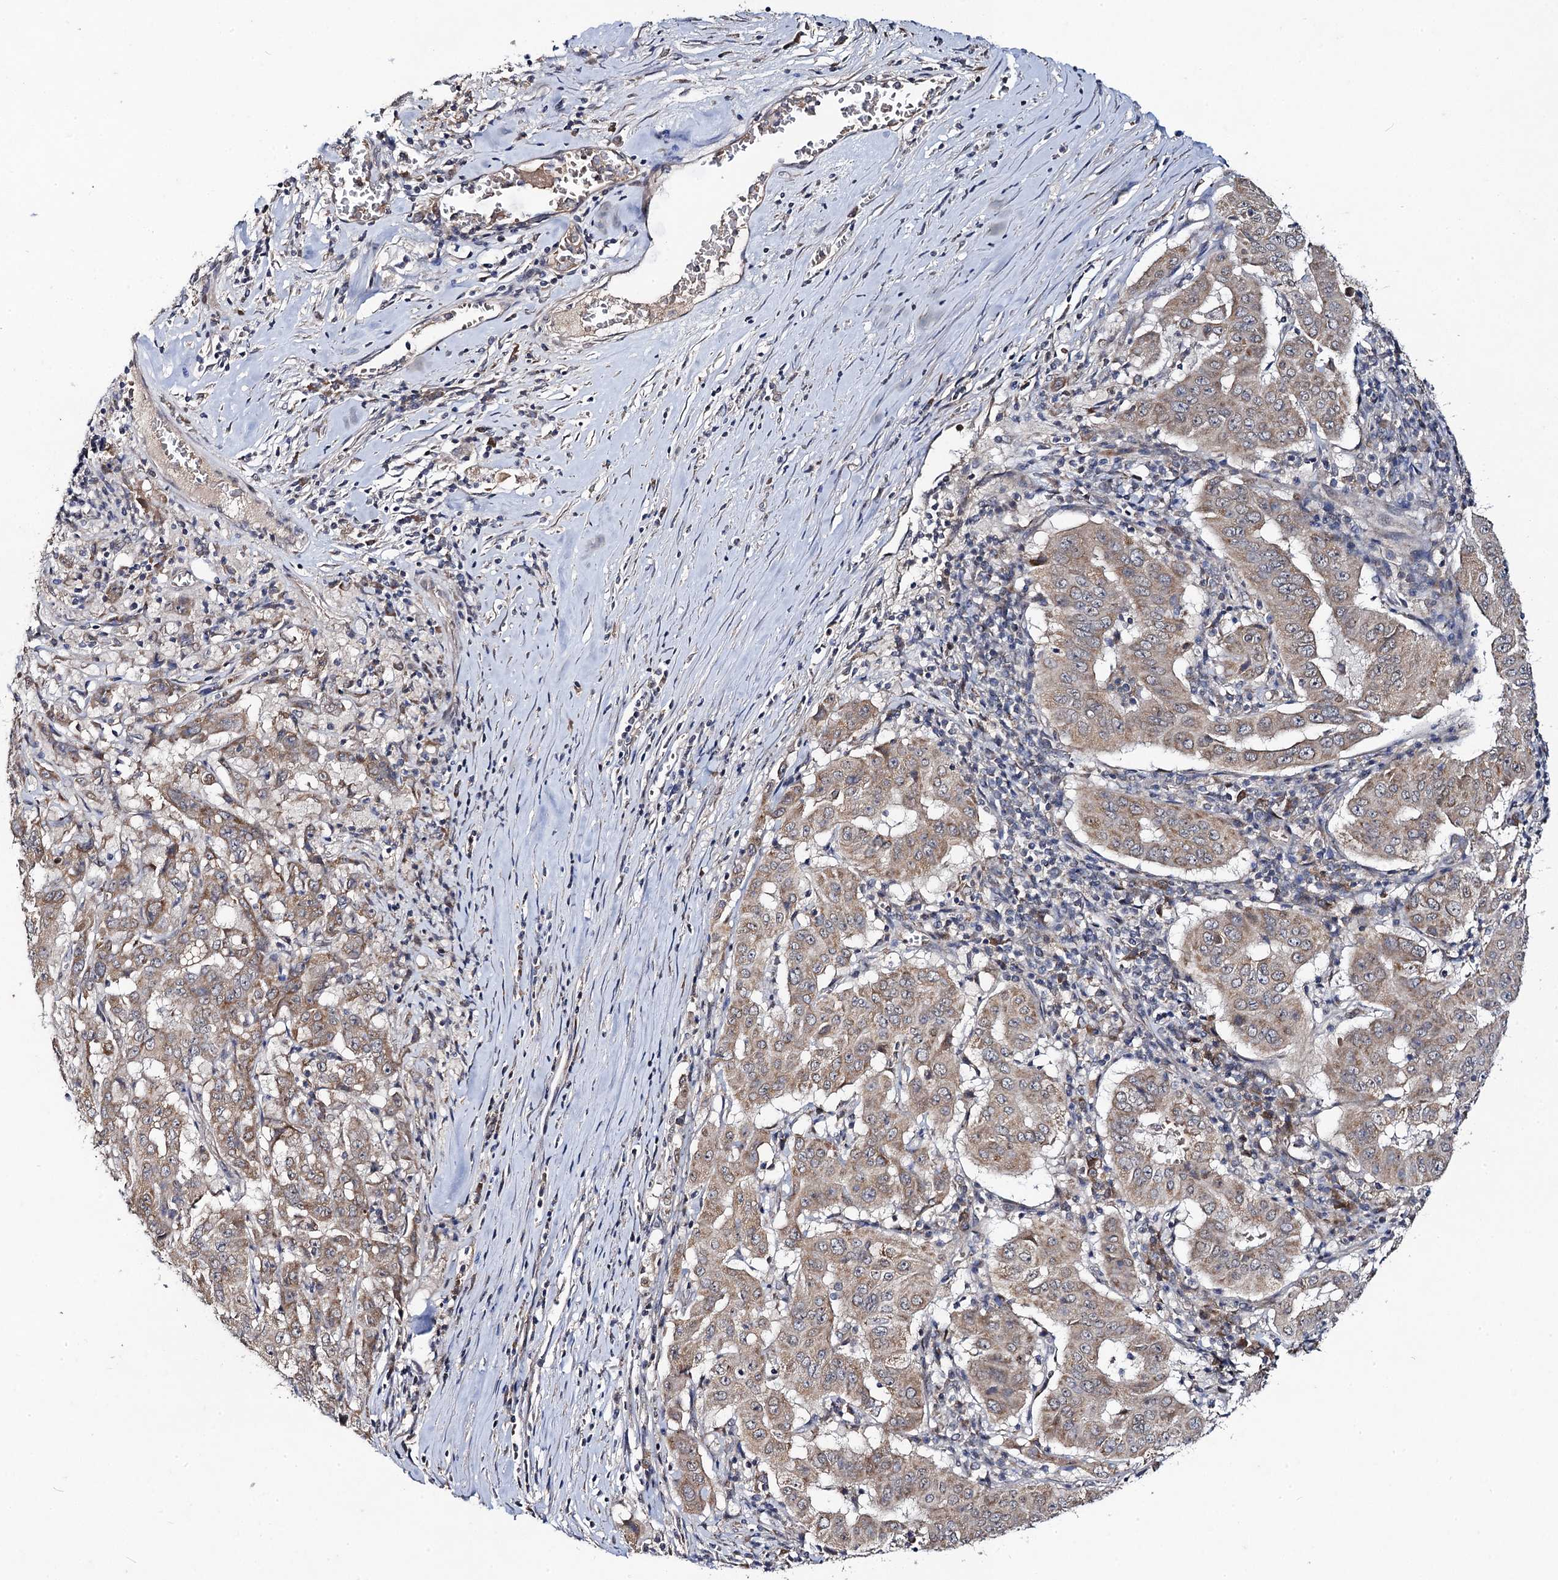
{"staining": {"intensity": "moderate", "quantity": ">75%", "location": "cytoplasmic/membranous"}, "tissue": "pancreatic cancer", "cell_type": "Tumor cells", "image_type": "cancer", "snomed": [{"axis": "morphology", "description": "Adenocarcinoma, NOS"}, {"axis": "topography", "description": "Pancreas"}], "caption": "Pancreatic cancer (adenocarcinoma) stained with immunohistochemistry (IHC) reveals moderate cytoplasmic/membranous staining in about >75% of tumor cells.", "gene": "VPS37D", "patient": {"sex": "male", "age": 63}}